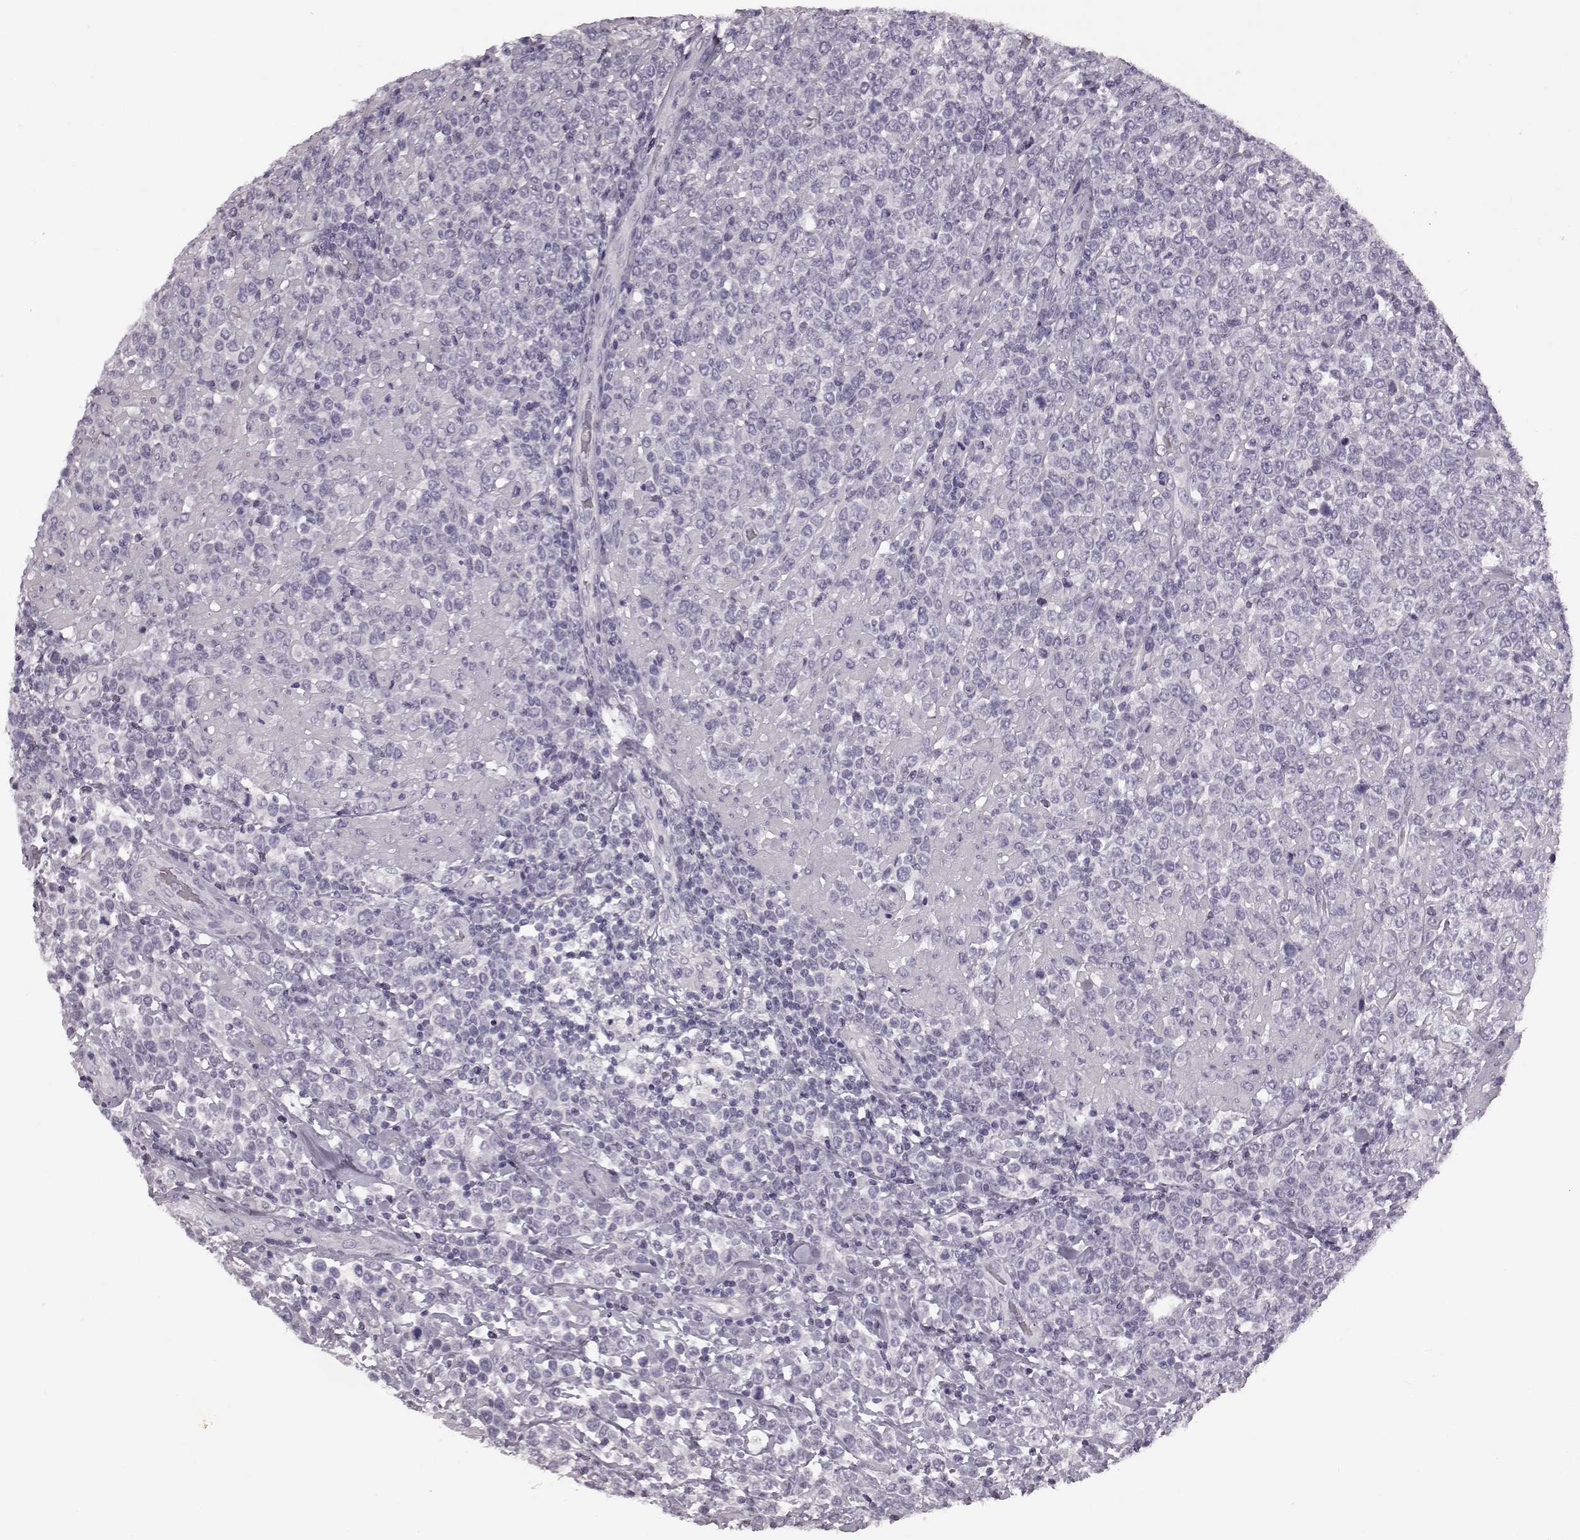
{"staining": {"intensity": "negative", "quantity": "none", "location": "none"}, "tissue": "lymphoma", "cell_type": "Tumor cells", "image_type": "cancer", "snomed": [{"axis": "morphology", "description": "Malignant lymphoma, non-Hodgkin's type, High grade"}, {"axis": "topography", "description": "Soft tissue"}], "caption": "Lymphoma was stained to show a protein in brown. There is no significant expression in tumor cells. Brightfield microscopy of immunohistochemistry stained with DAB (brown) and hematoxylin (blue), captured at high magnification.", "gene": "SEMG2", "patient": {"sex": "female", "age": 56}}